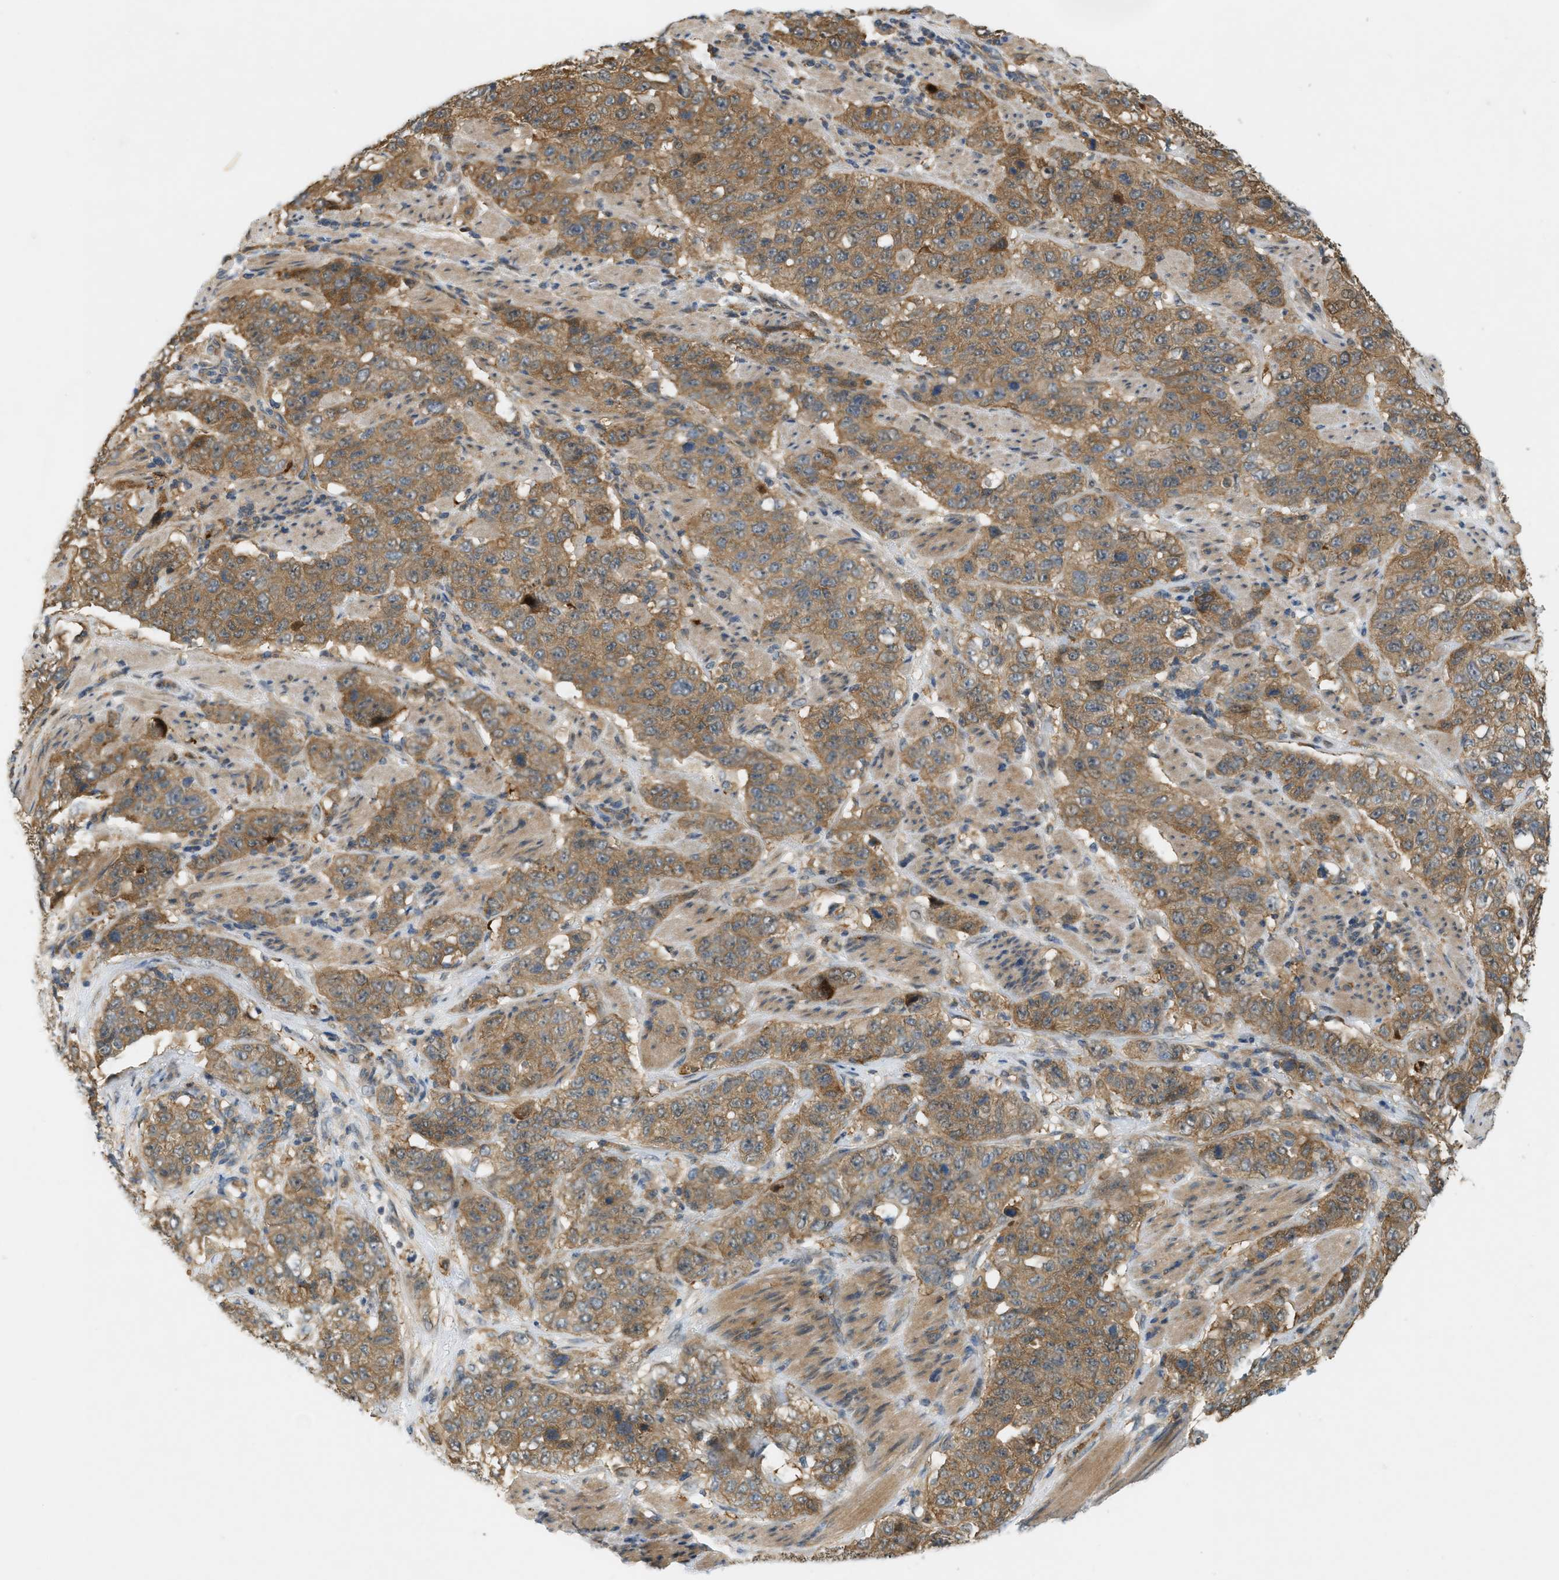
{"staining": {"intensity": "moderate", "quantity": ">75%", "location": "cytoplasmic/membranous"}, "tissue": "stomach cancer", "cell_type": "Tumor cells", "image_type": "cancer", "snomed": [{"axis": "morphology", "description": "Adenocarcinoma, NOS"}, {"axis": "topography", "description": "Stomach"}], "caption": "DAB immunohistochemical staining of adenocarcinoma (stomach) exhibits moderate cytoplasmic/membranous protein staining in approximately >75% of tumor cells.", "gene": "PDCL3", "patient": {"sex": "male", "age": 48}}